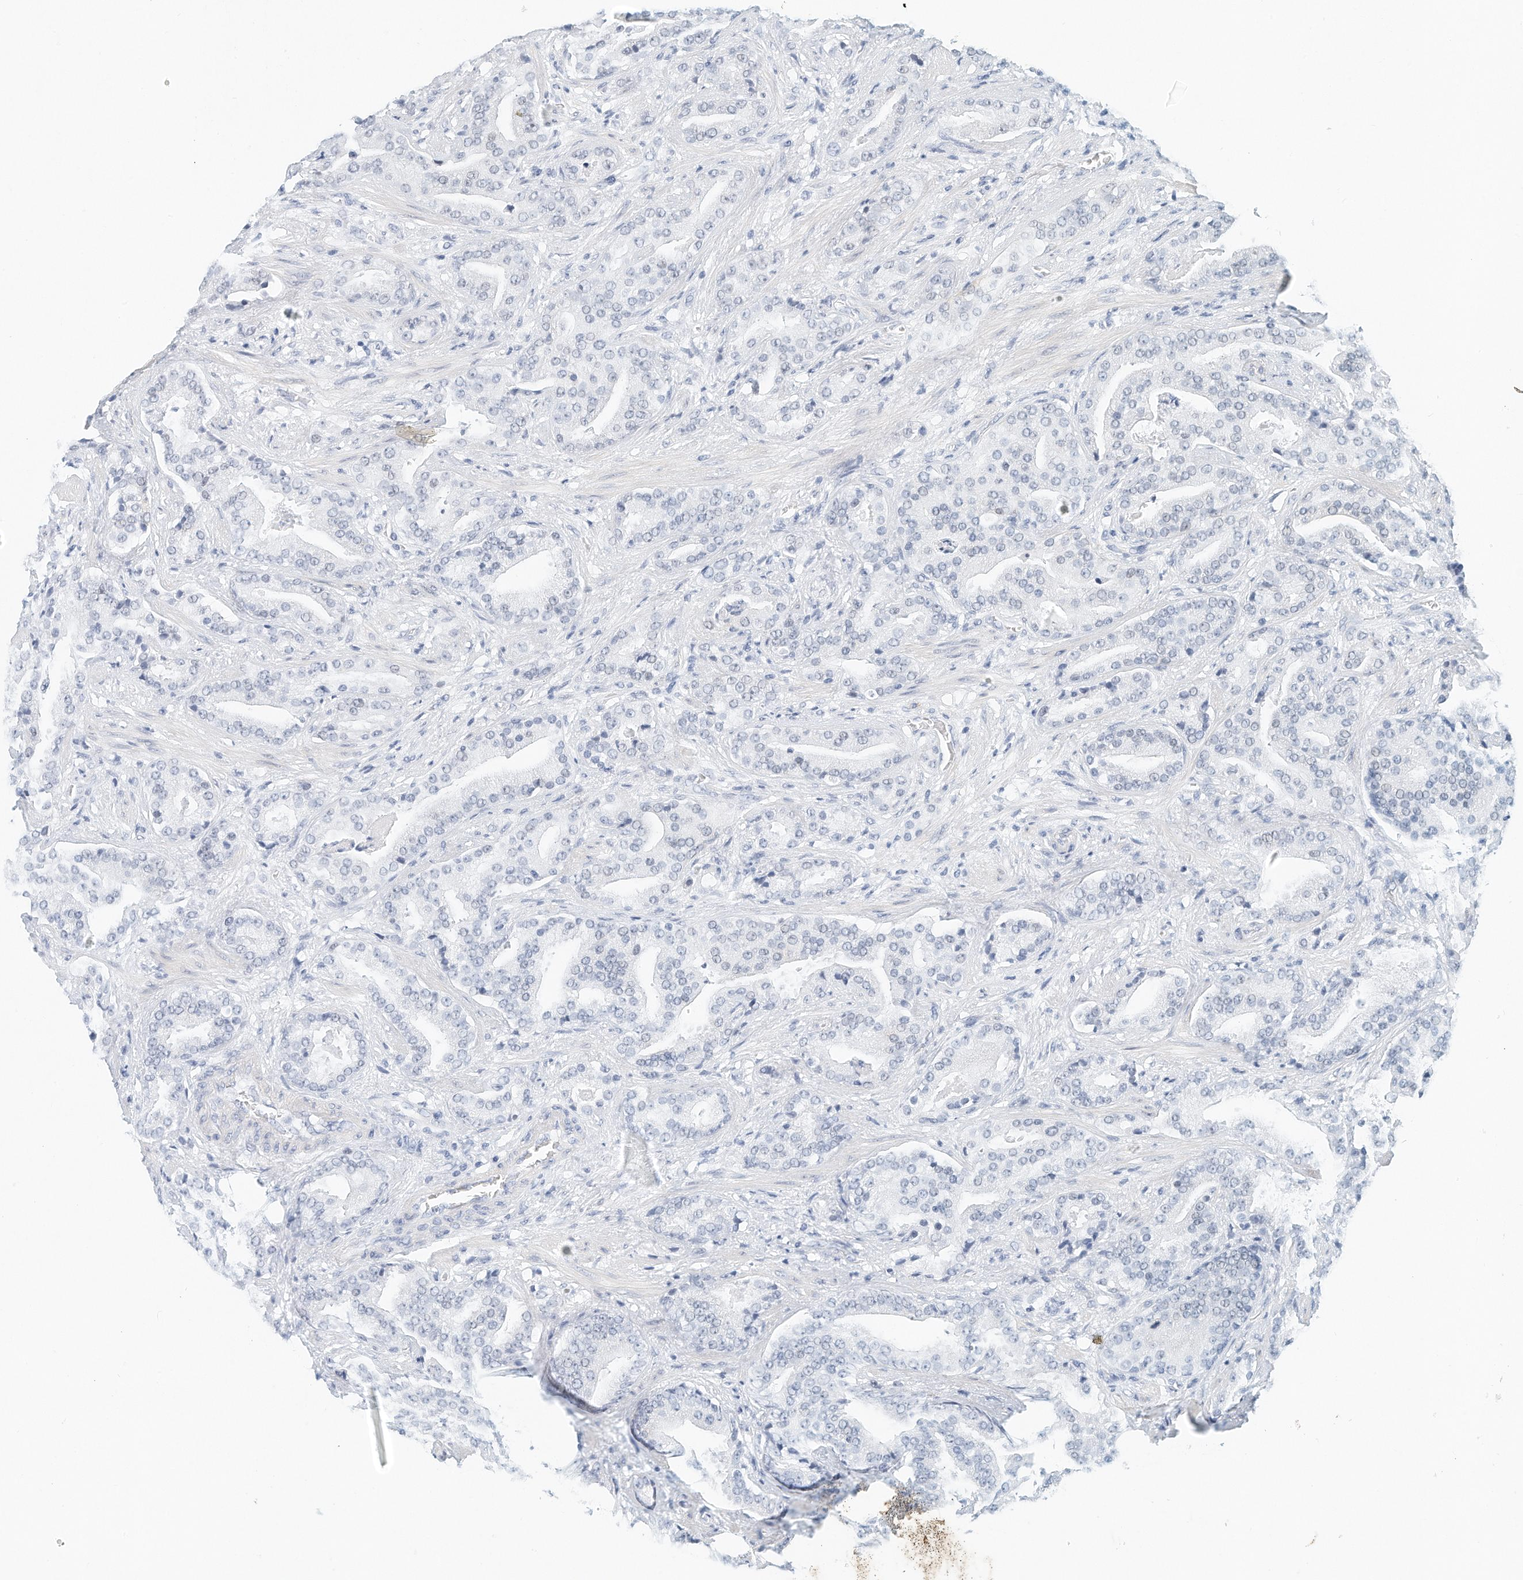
{"staining": {"intensity": "negative", "quantity": "none", "location": "none"}, "tissue": "prostate cancer", "cell_type": "Tumor cells", "image_type": "cancer", "snomed": [{"axis": "morphology", "description": "Adenocarcinoma, Low grade"}, {"axis": "topography", "description": "Prostate"}], "caption": "Human prostate adenocarcinoma (low-grade) stained for a protein using immunohistochemistry displays no expression in tumor cells.", "gene": "ARHGAP28", "patient": {"sex": "male", "age": 67}}